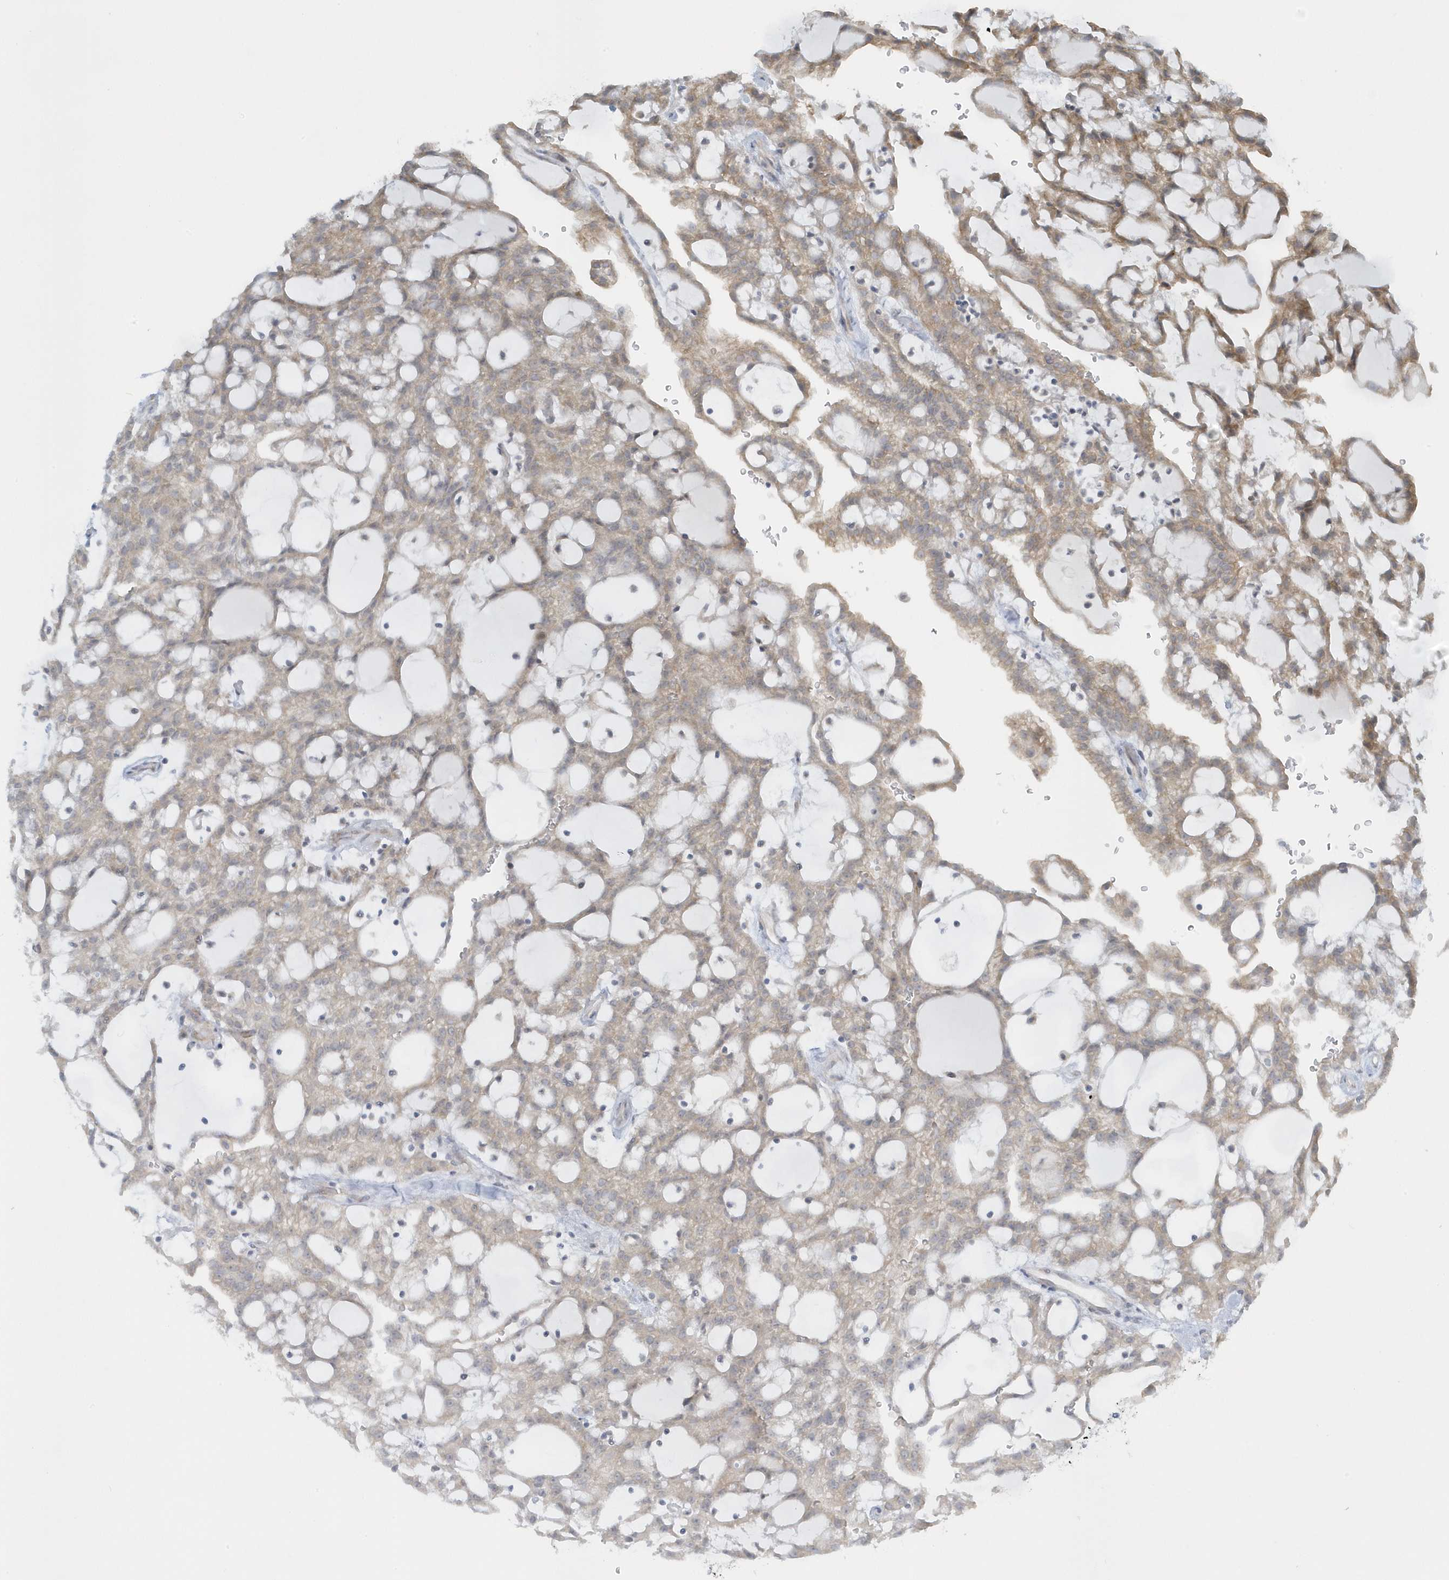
{"staining": {"intensity": "moderate", "quantity": ">75%", "location": "cytoplasmic/membranous"}, "tissue": "renal cancer", "cell_type": "Tumor cells", "image_type": "cancer", "snomed": [{"axis": "morphology", "description": "Adenocarcinoma, NOS"}, {"axis": "topography", "description": "Kidney"}], "caption": "Brown immunohistochemical staining in renal cancer (adenocarcinoma) shows moderate cytoplasmic/membranous expression in approximately >75% of tumor cells.", "gene": "SCN3A", "patient": {"sex": "male", "age": 63}}